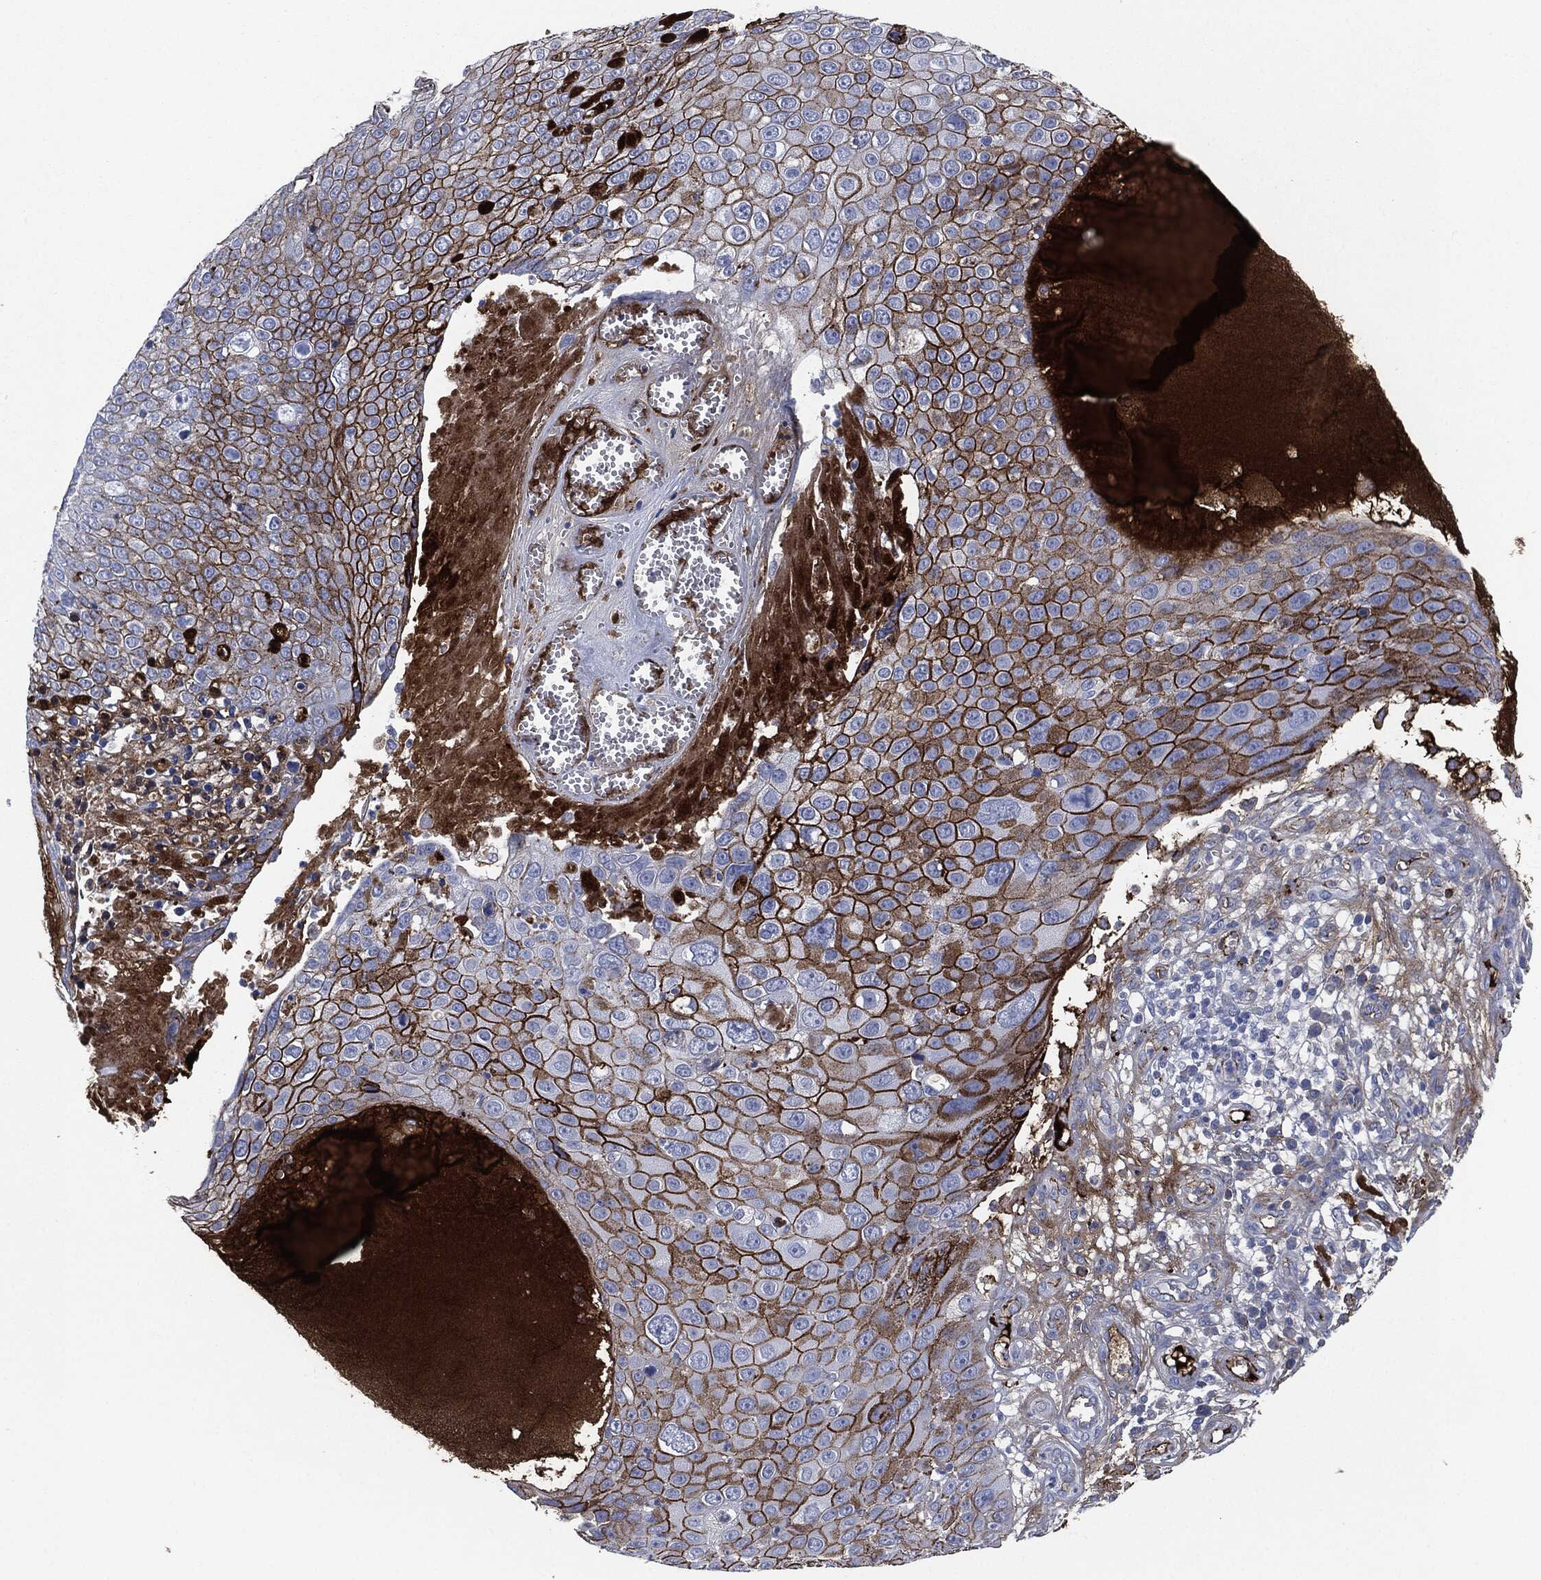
{"staining": {"intensity": "strong", "quantity": "<25%", "location": "cytoplasmic/membranous"}, "tissue": "skin cancer", "cell_type": "Tumor cells", "image_type": "cancer", "snomed": [{"axis": "morphology", "description": "Squamous cell carcinoma, NOS"}, {"axis": "topography", "description": "Skin"}], "caption": "Immunohistochemistry (IHC) micrograph of human skin cancer stained for a protein (brown), which demonstrates medium levels of strong cytoplasmic/membranous staining in approximately <25% of tumor cells.", "gene": "APOB", "patient": {"sex": "male", "age": 71}}